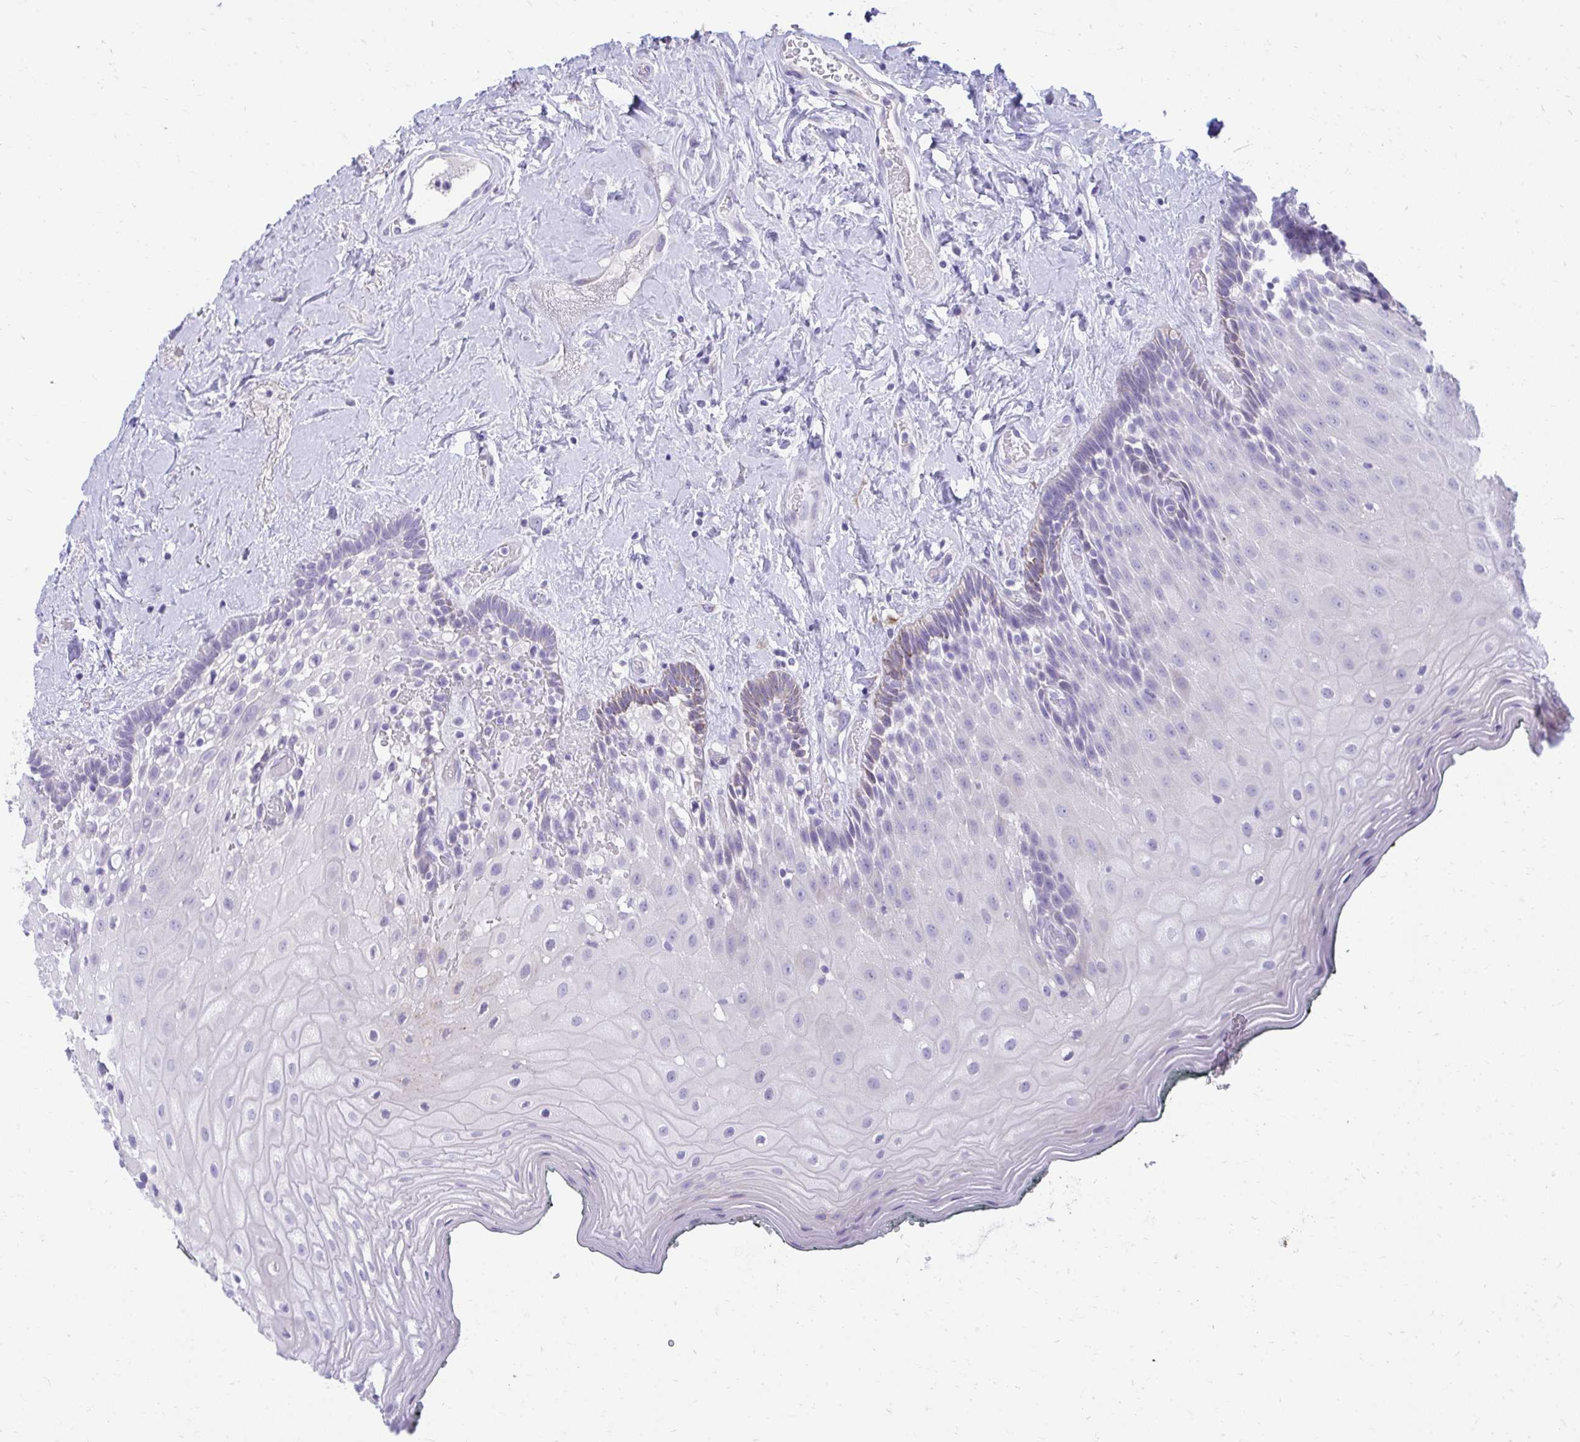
{"staining": {"intensity": "weak", "quantity": "<25%", "location": "cytoplasmic/membranous"}, "tissue": "oral mucosa", "cell_type": "Squamous epithelial cells", "image_type": "normal", "snomed": [{"axis": "morphology", "description": "Normal tissue, NOS"}, {"axis": "morphology", "description": "Squamous cell carcinoma, NOS"}, {"axis": "topography", "description": "Oral tissue"}, {"axis": "topography", "description": "Head-Neck"}], "caption": "Photomicrograph shows no significant protein positivity in squamous epithelial cells of normal oral mucosa.", "gene": "AIG1", "patient": {"sex": "male", "age": 64}}